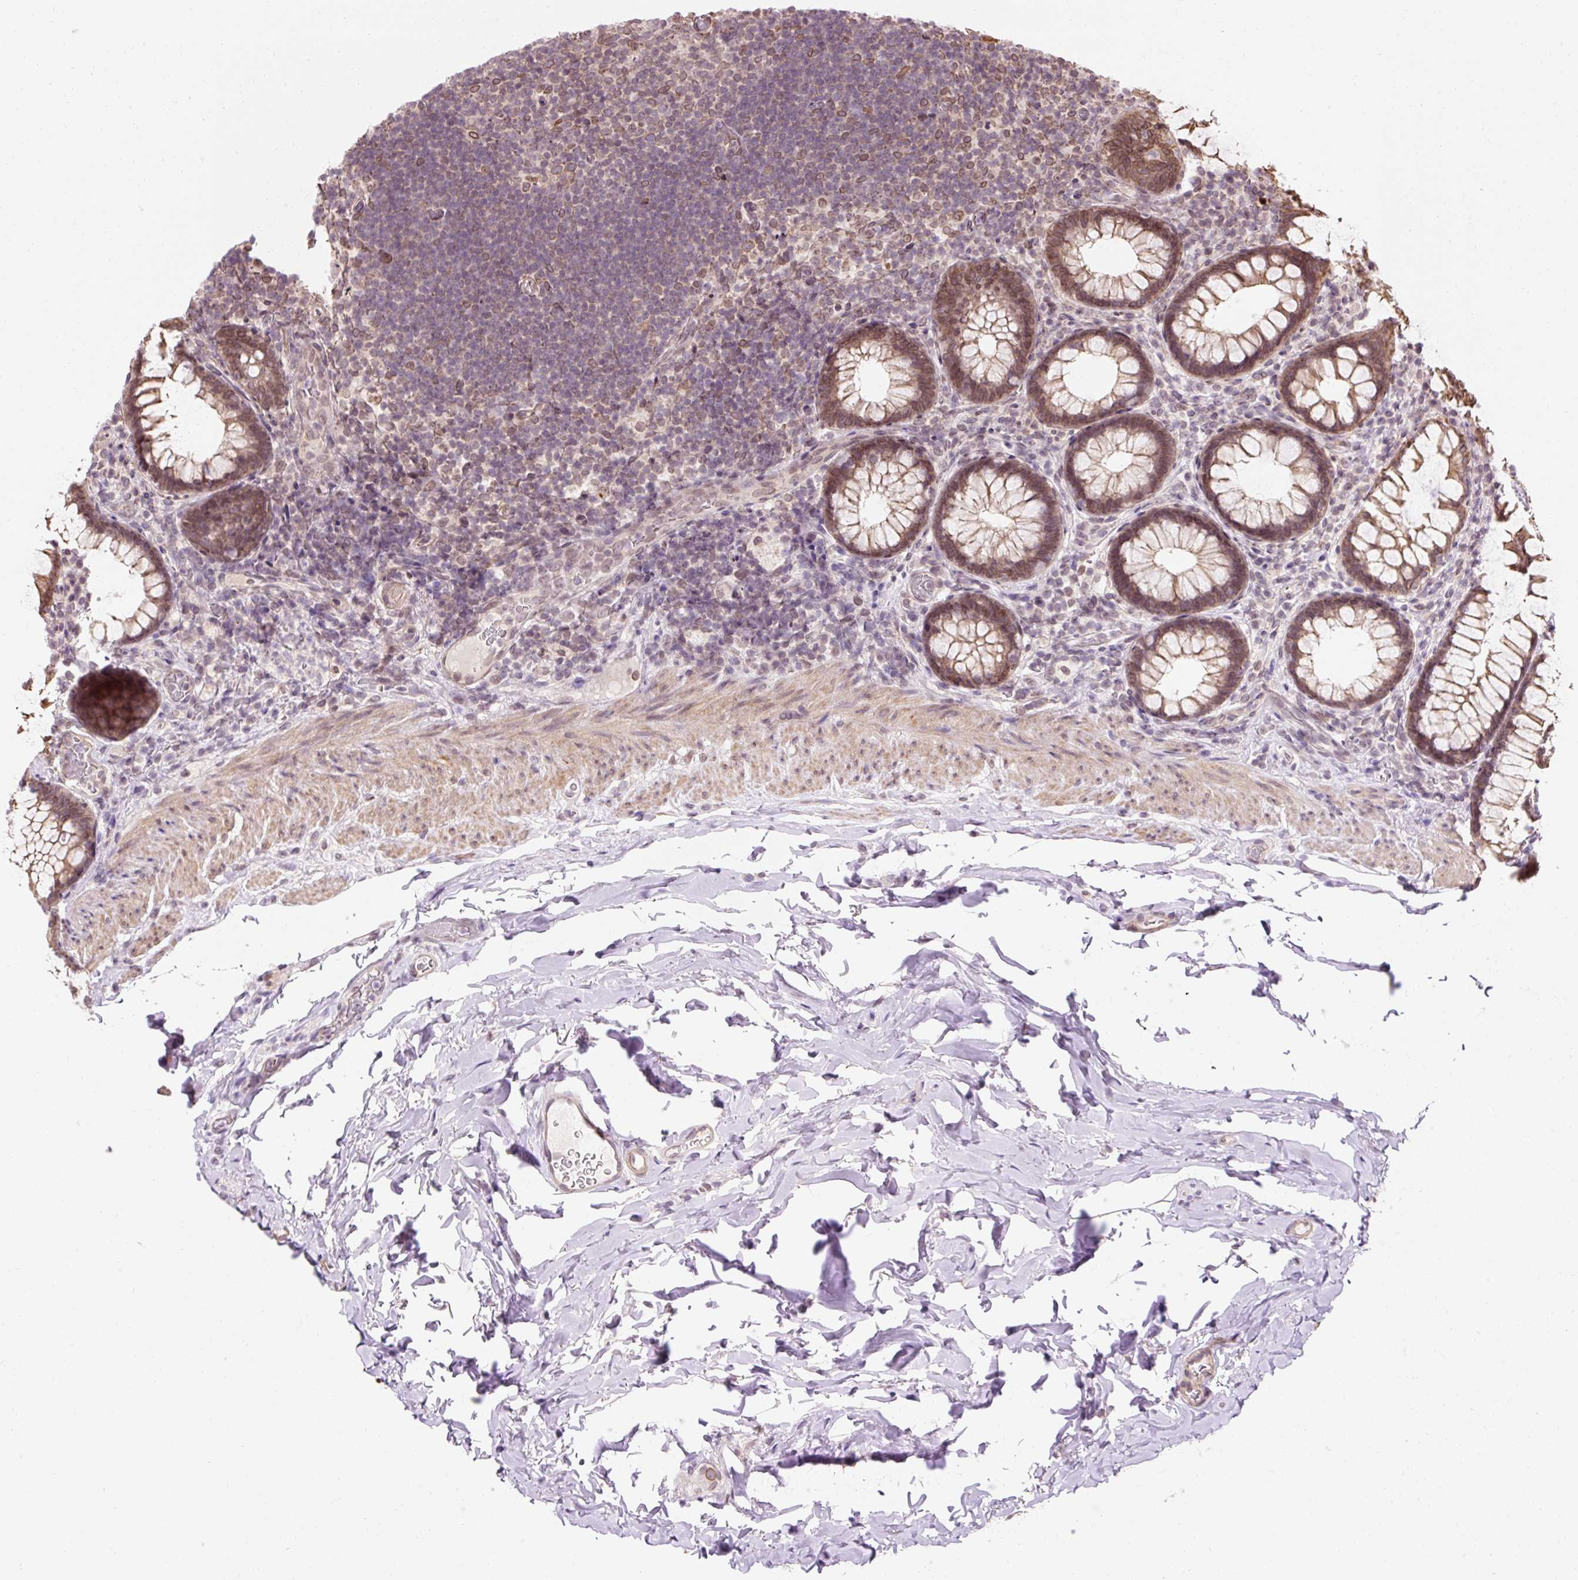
{"staining": {"intensity": "moderate", "quantity": ">75%", "location": "cytoplasmic/membranous,nuclear"}, "tissue": "rectum", "cell_type": "Glandular cells", "image_type": "normal", "snomed": [{"axis": "morphology", "description": "Normal tissue, NOS"}, {"axis": "topography", "description": "Rectum"}], "caption": "Glandular cells exhibit medium levels of moderate cytoplasmic/membranous,nuclear positivity in approximately >75% of cells in normal human rectum.", "gene": "ZNF610", "patient": {"sex": "female", "age": 69}}